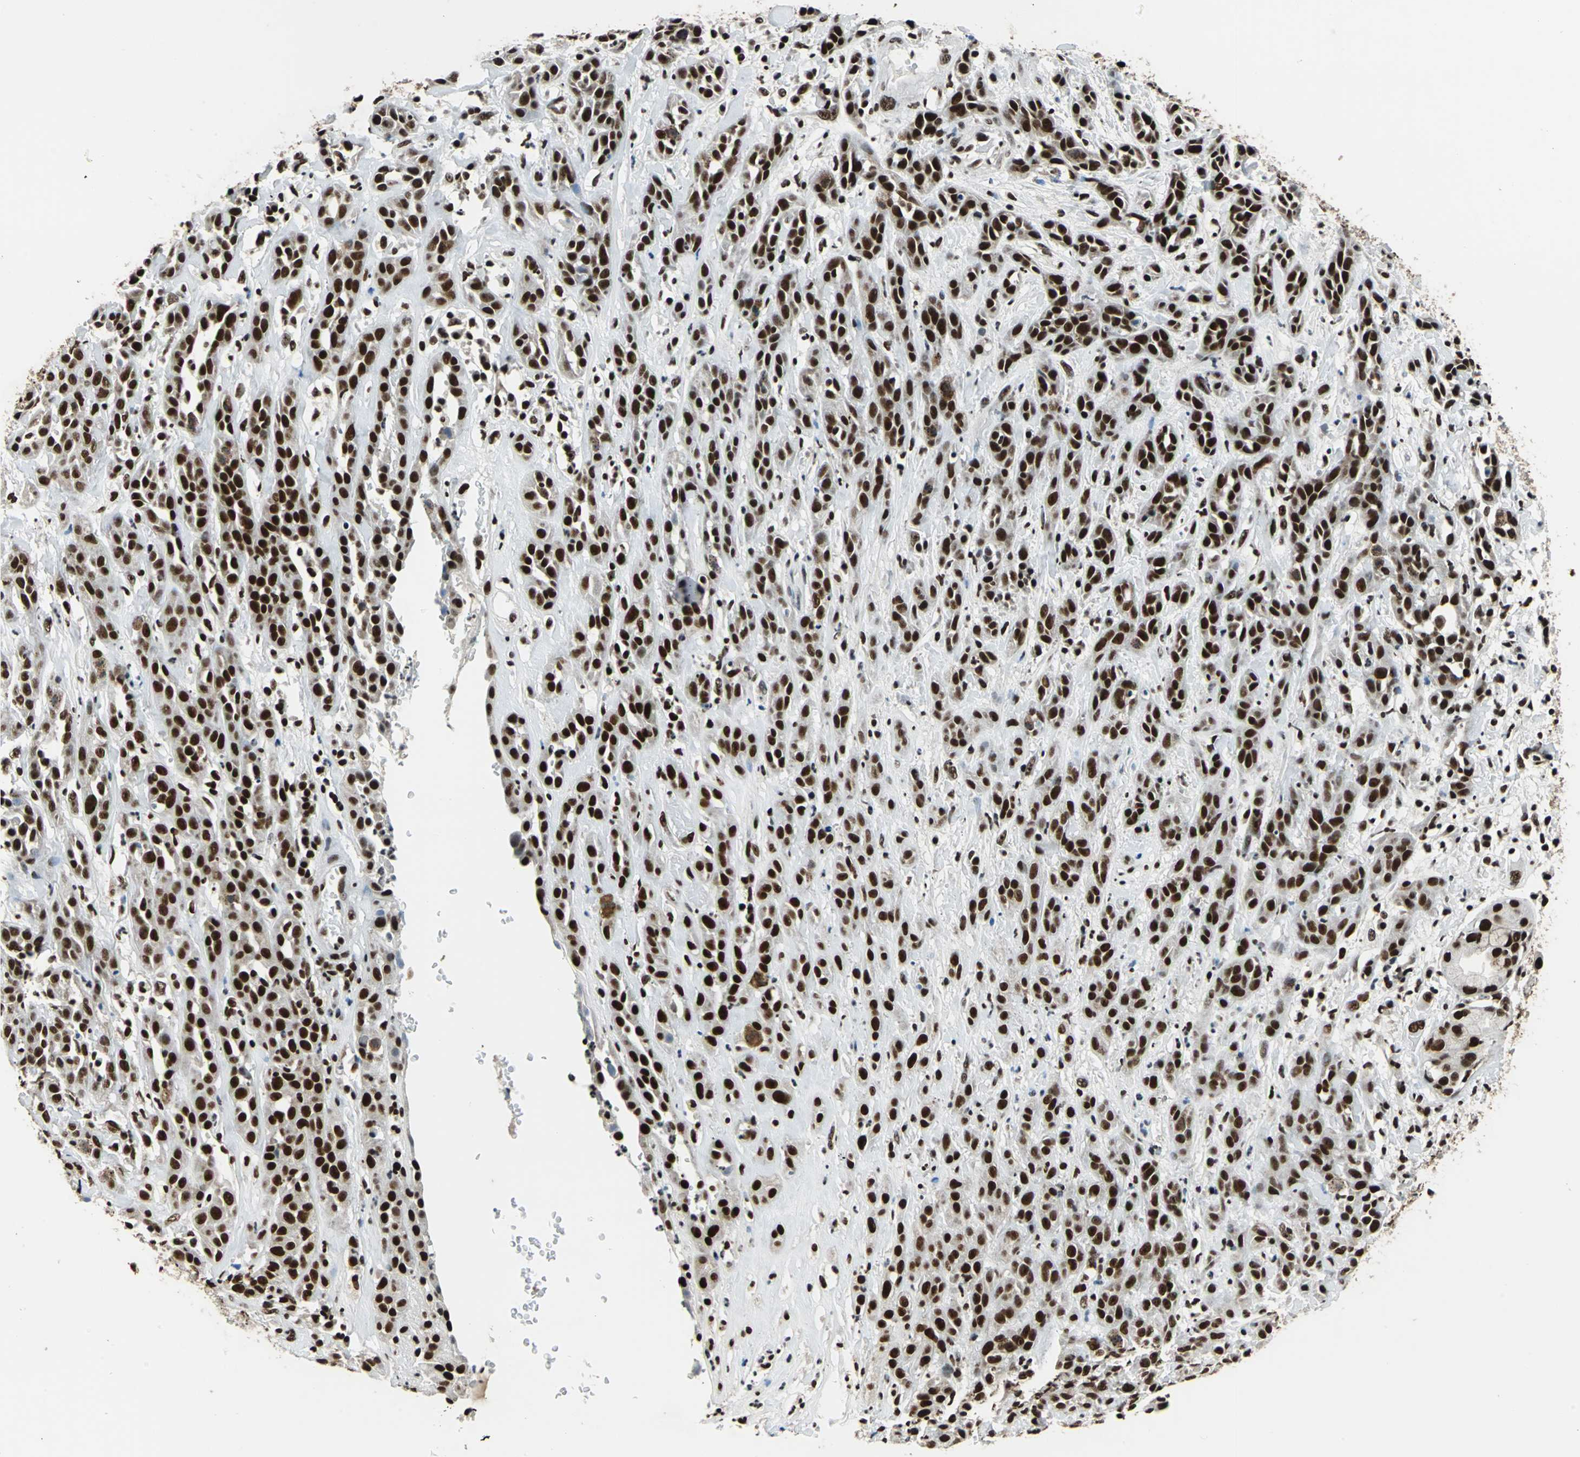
{"staining": {"intensity": "strong", "quantity": ">75%", "location": "nuclear"}, "tissue": "head and neck cancer", "cell_type": "Tumor cells", "image_type": "cancer", "snomed": [{"axis": "morphology", "description": "Squamous cell carcinoma, NOS"}, {"axis": "topography", "description": "Head-Neck"}], "caption": "DAB immunohistochemical staining of head and neck squamous cell carcinoma reveals strong nuclear protein expression in approximately >75% of tumor cells.", "gene": "BCLAF1", "patient": {"sex": "male", "age": 62}}